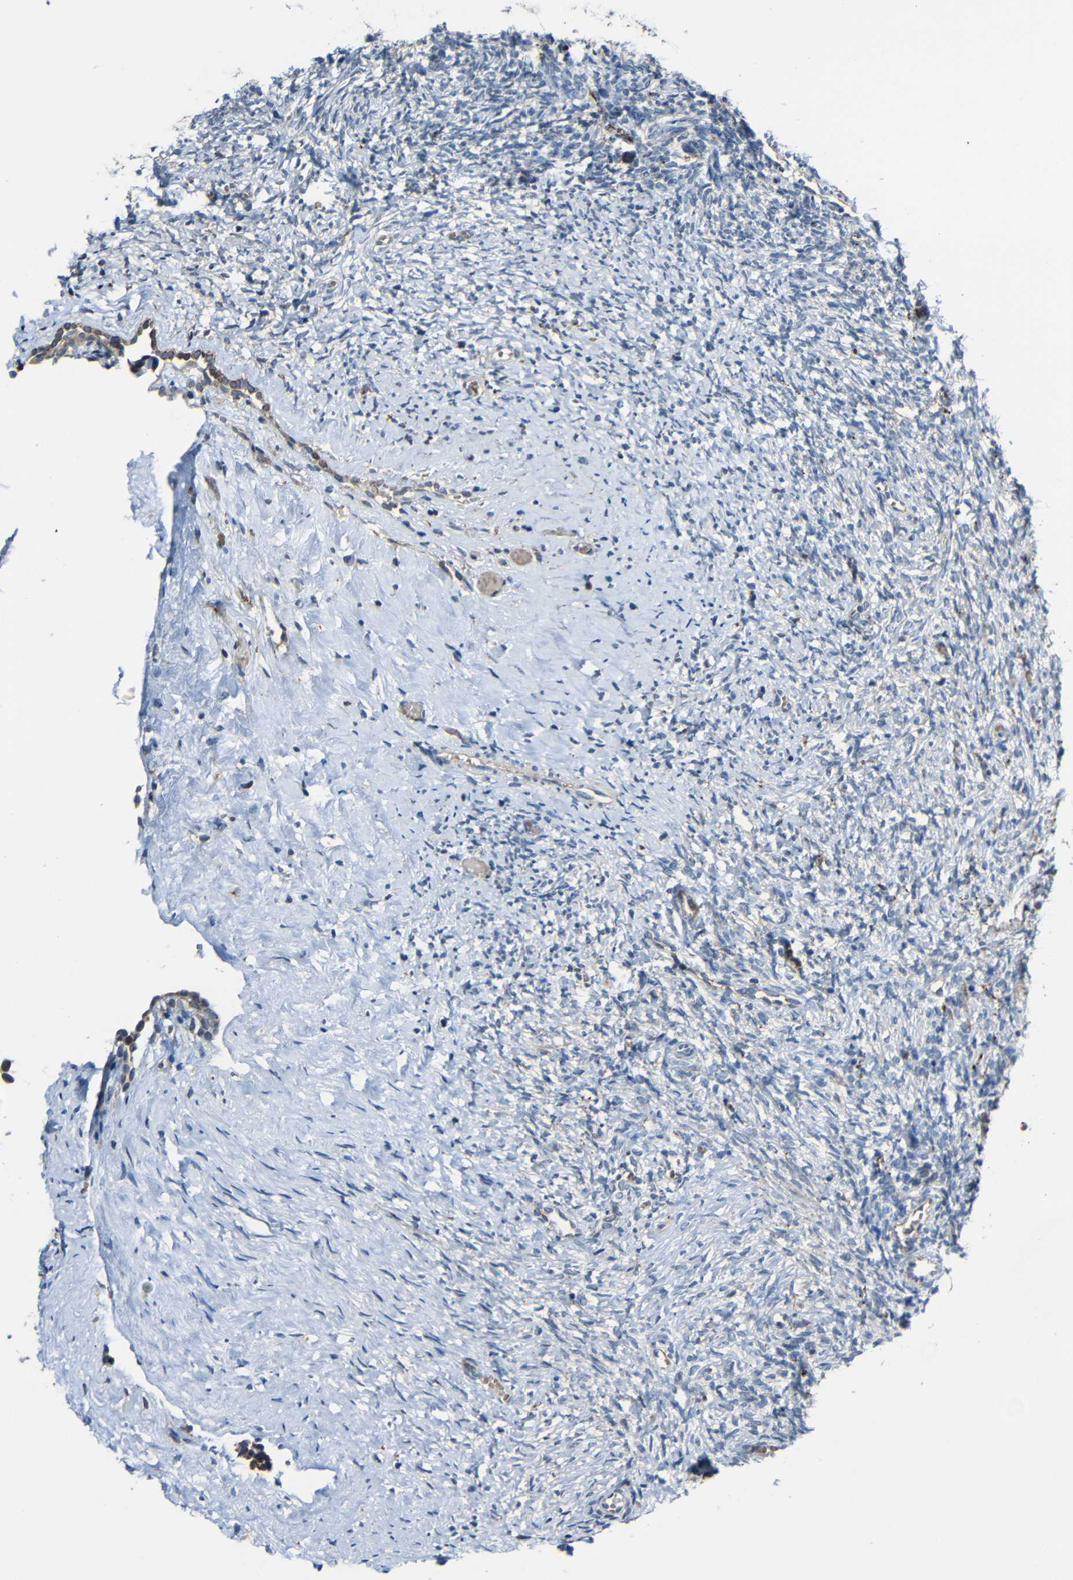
{"staining": {"intensity": "negative", "quantity": "none", "location": "none"}, "tissue": "ovary", "cell_type": "Ovarian stroma cells", "image_type": "normal", "snomed": [{"axis": "morphology", "description": "Normal tissue, NOS"}, {"axis": "topography", "description": "Ovary"}], "caption": "IHC image of benign ovary: human ovary stained with DAB reveals no significant protein staining in ovarian stroma cells.", "gene": "DNAJC5", "patient": {"sex": "female", "age": 35}}